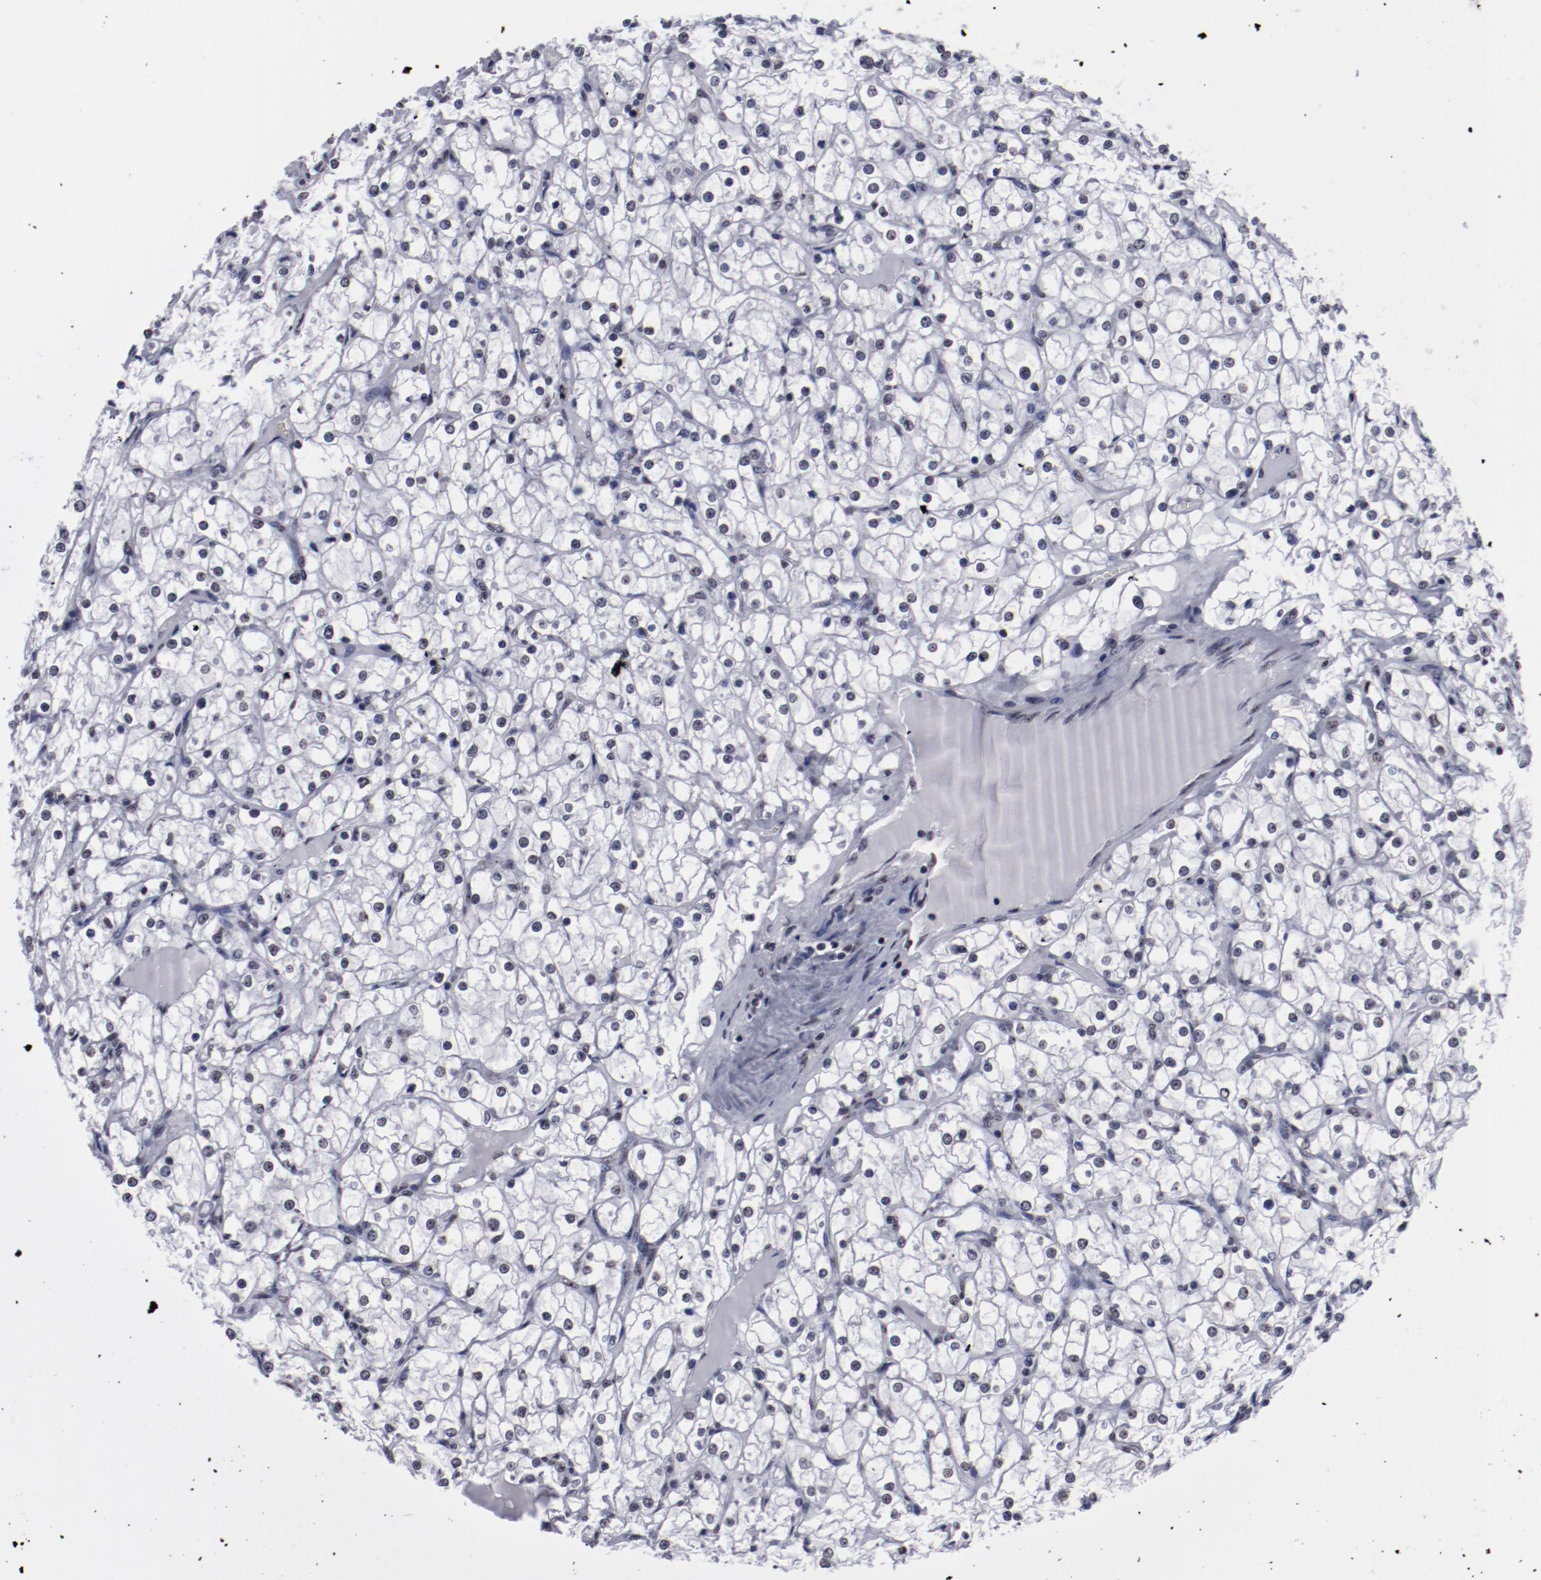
{"staining": {"intensity": "weak", "quantity": ">75%", "location": "nuclear"}, "tissue": "renal cancer", "cell_type": "Tumor cells", "image_type": "cancer", "snomed": [{"axis": "morphology", "description": "Adenocarcinoma, NOS"}, {"axis": "topography", "description": "Kidney"}], "caption": "Protein expression analysis of human renal cancer reveals weak nuclear positivity in about >75% of tumor cells.", "gene": "HNRNPA2B1", "patient": {"sex": "female", "age": 73}}